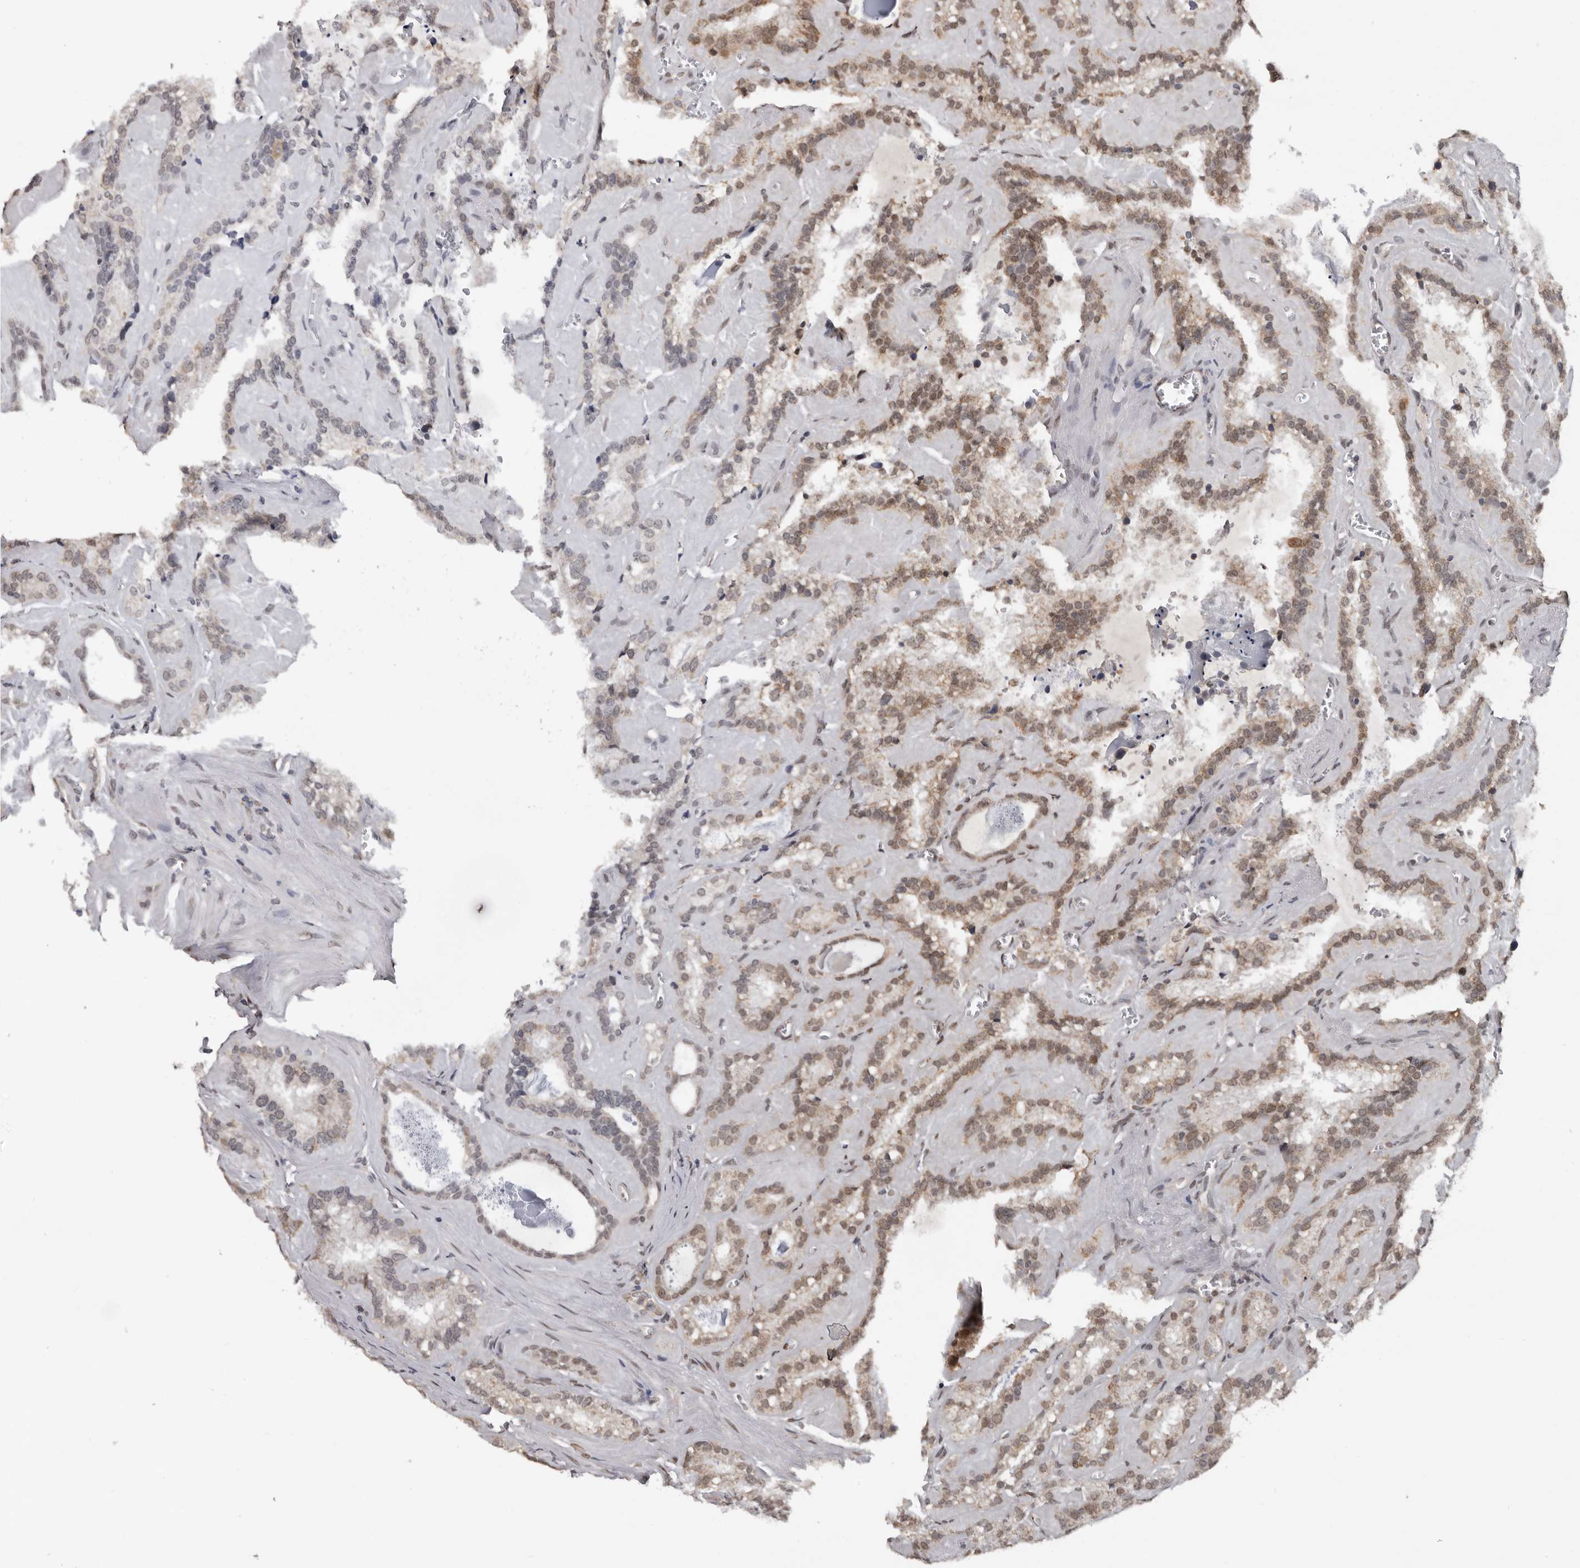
{"staining": {"intensity": "moderate", "quantity": ">75%", "location": "cytoplasmic/membranous,nuclear"}, "tissue": "seminal vesicle", "cell_type": "Glandular cells", "image_type": "normal", "snomed": [{"axis": "morphology", "description": "Normal tissue, NOS"}, {"axis": "topography", "description": "Prostate"}, {"axis": "topography", "description": "Seminal veicle"}], "caption": "Approximately >75% of glandular cells in unremarkable seminal vesicle exhibit moderate cytoplasmic/membranous,nuclear protein expression as visualized by brown immunohistochemical staining.", "gene": "MOGAT2", "patient": {"sex": "male", "age": 59}}